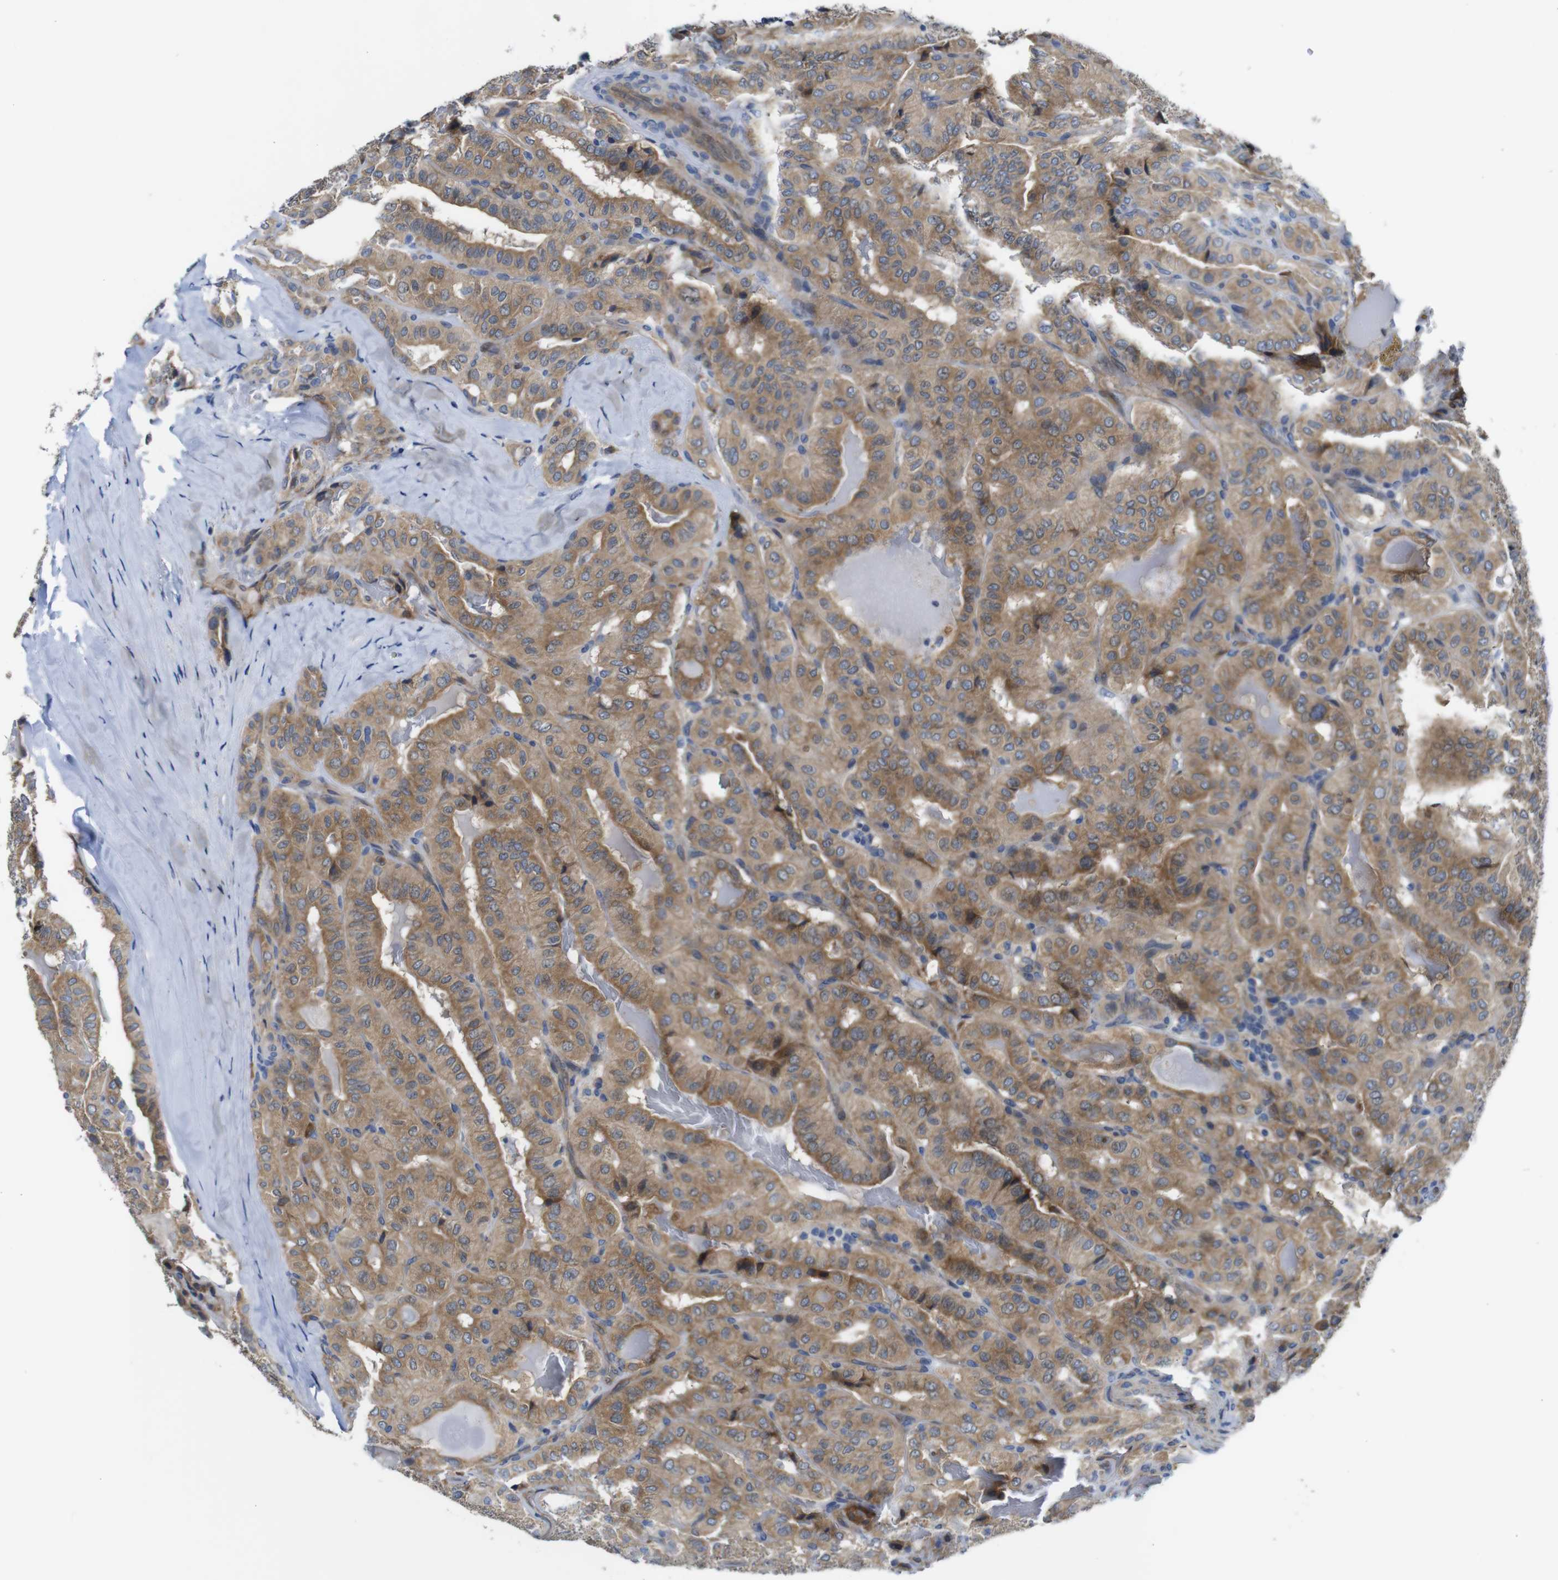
{"staining": {"intensity": "moderate", "quantity": ">75%", "location": "cytoplasmic/membranous"}, "tissue": "thyroid cancer", "cell_type": "Tumor cells", "image_type": "cancer", "snomed": [{"axis": "morphology", "description": "Papillary adenocarcinoma, NOS"}, {"axis": "topography", "description": "Thyroid gland"}], "caption": "Approximately >75% of tumor cells in human thyroid papillary adenocarcinoma display moderate cytoplasmic/membranous protein positivity as visualized by brown immunohistochemical staining.", "gene": "DDRGK1", "patient": {"sex": "male", "age": 77}}